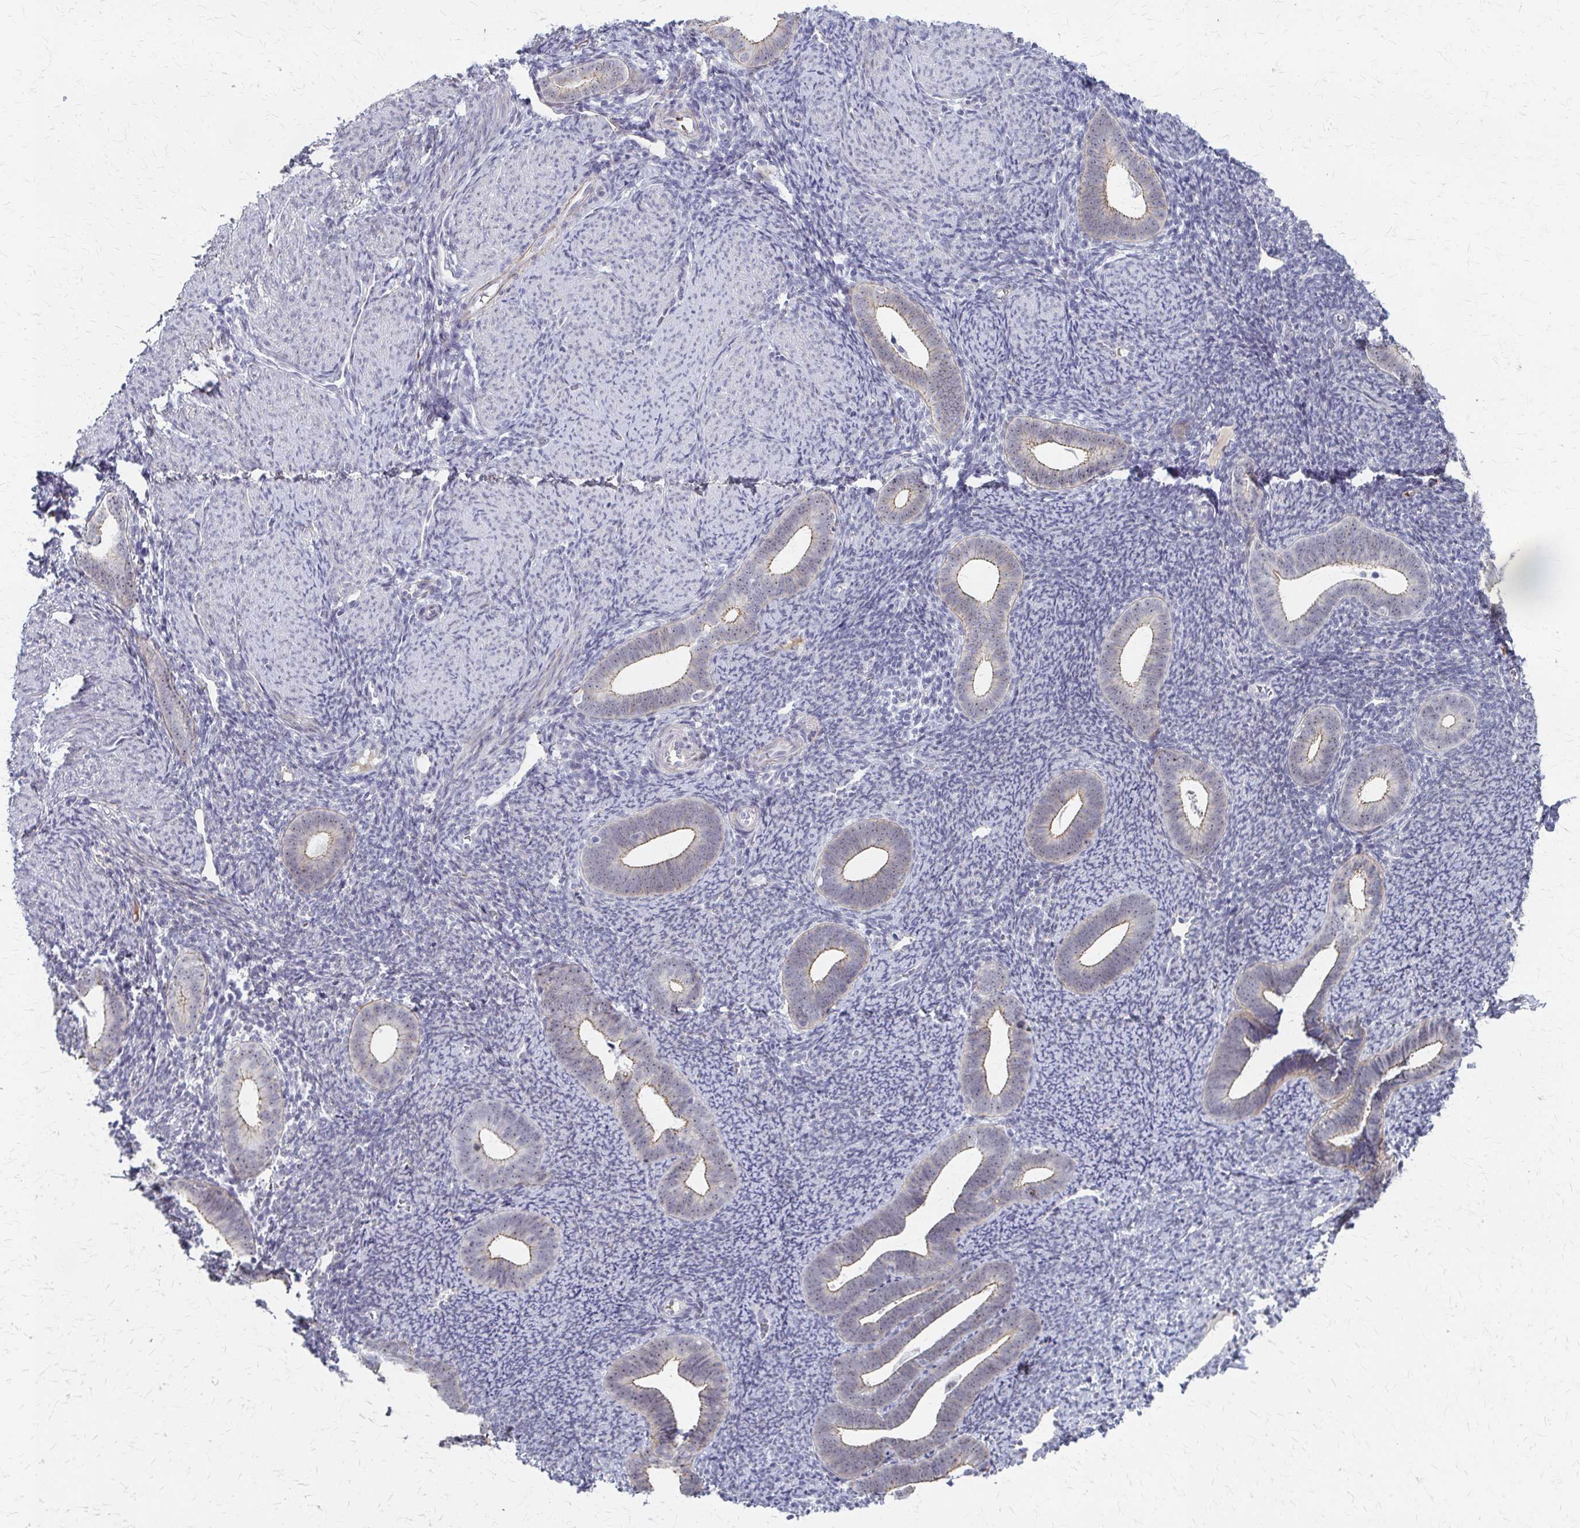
{"staining": {"intensity": "negative", "quantity": "none", "location": "none"}, "tissue": "endometrium", "cell_type": "Cells in endometrial stroma", "image_type": "normal", "snomed": [{"axis": "morphology", "description": "Normal tissue, NOS"}, {"axis": "topography", "description": "Endometrium"}], "caption": "DAB immunohistochemical staining of benign human endometrium displays no significant staining in cells in endometrial stroma.", "gene": "PES1", "patient": {"sex": "female", "age": 39}}